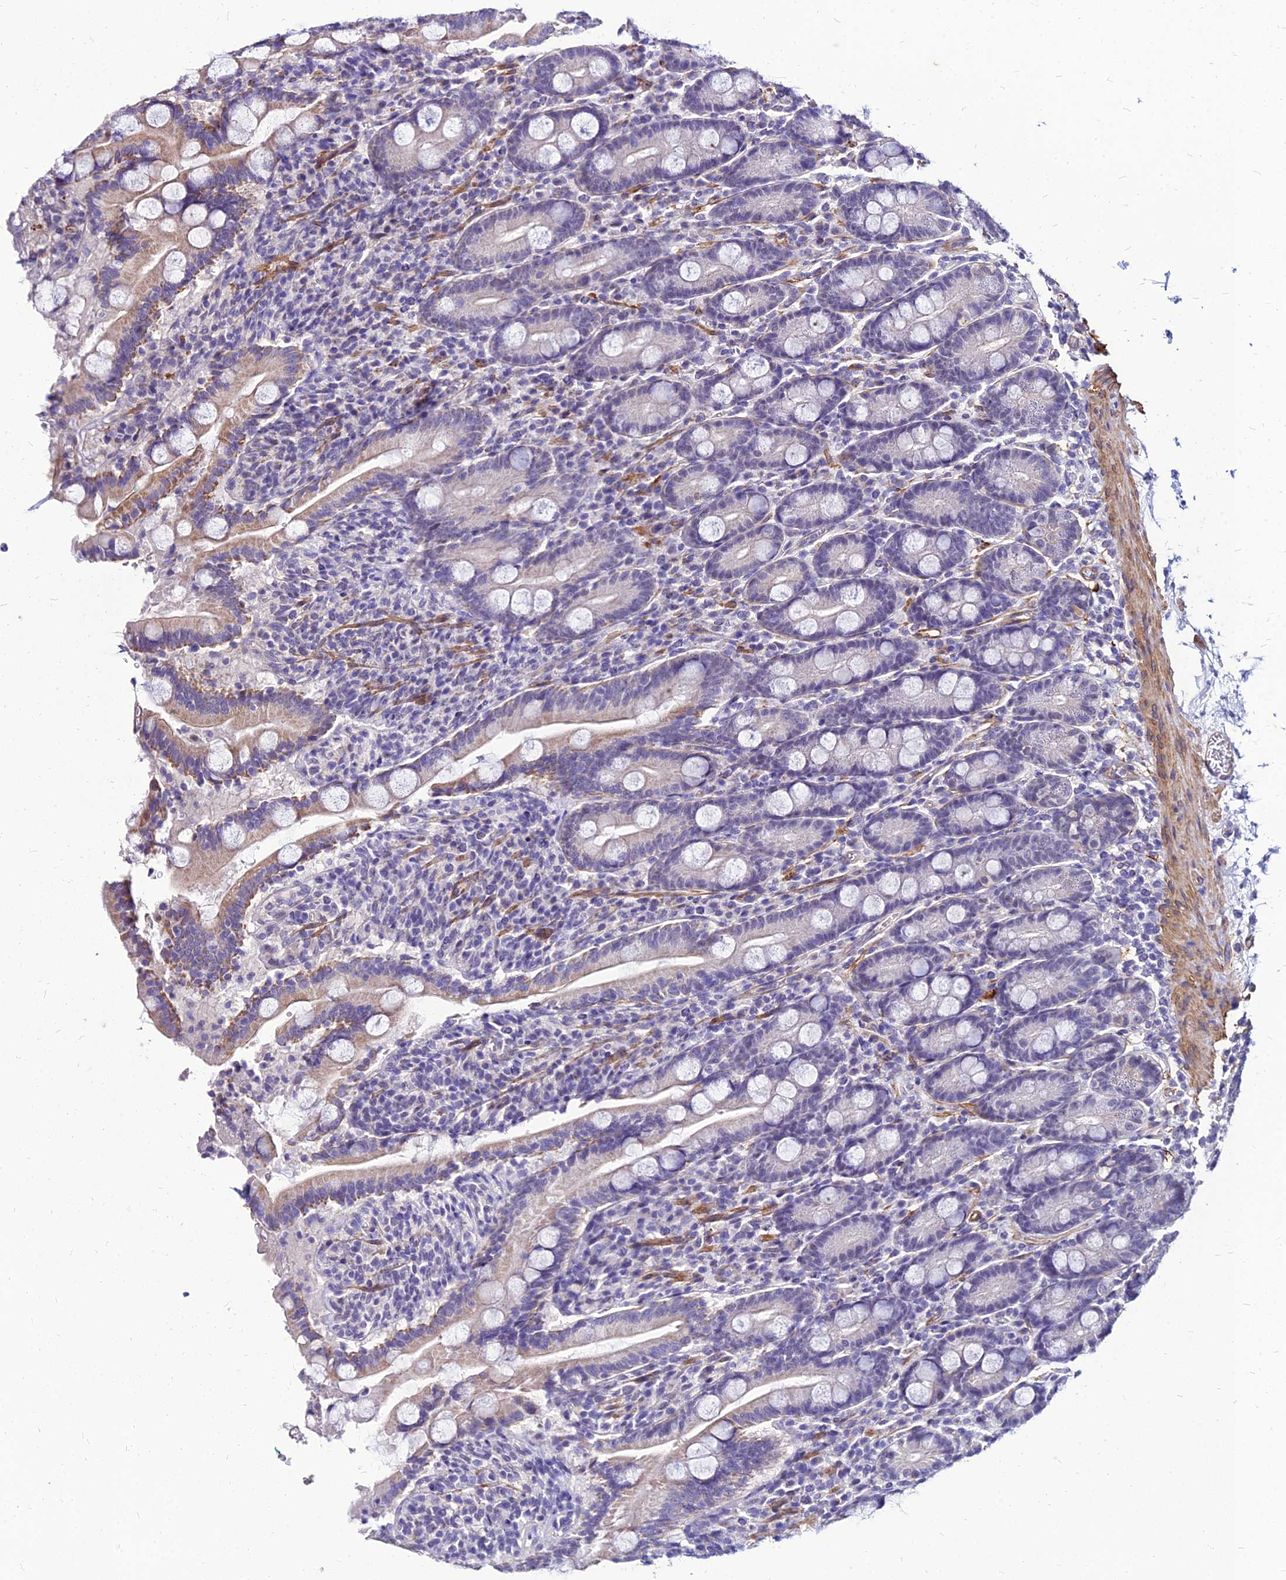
{"staining": {"intensity": "moderate", "quantity": "<25%", "location": "cytoplasmic/membranous"}, "tissue": "duodenum", "cell_type": "Glandular cells", "image_type": "normal", "snomed": [{"axis": "morphology", "description": "Normal tissue, NOS"}, {"axis": "topography", "description": "Duodenum"}], "caption": "A photomicrograph of human duodenum stained for a protein displays moderate cytoplasmic/membranous brown staining in glandular cells.", "gene": "YEATS2", "patient": {"sex": "male", "age": 35}}